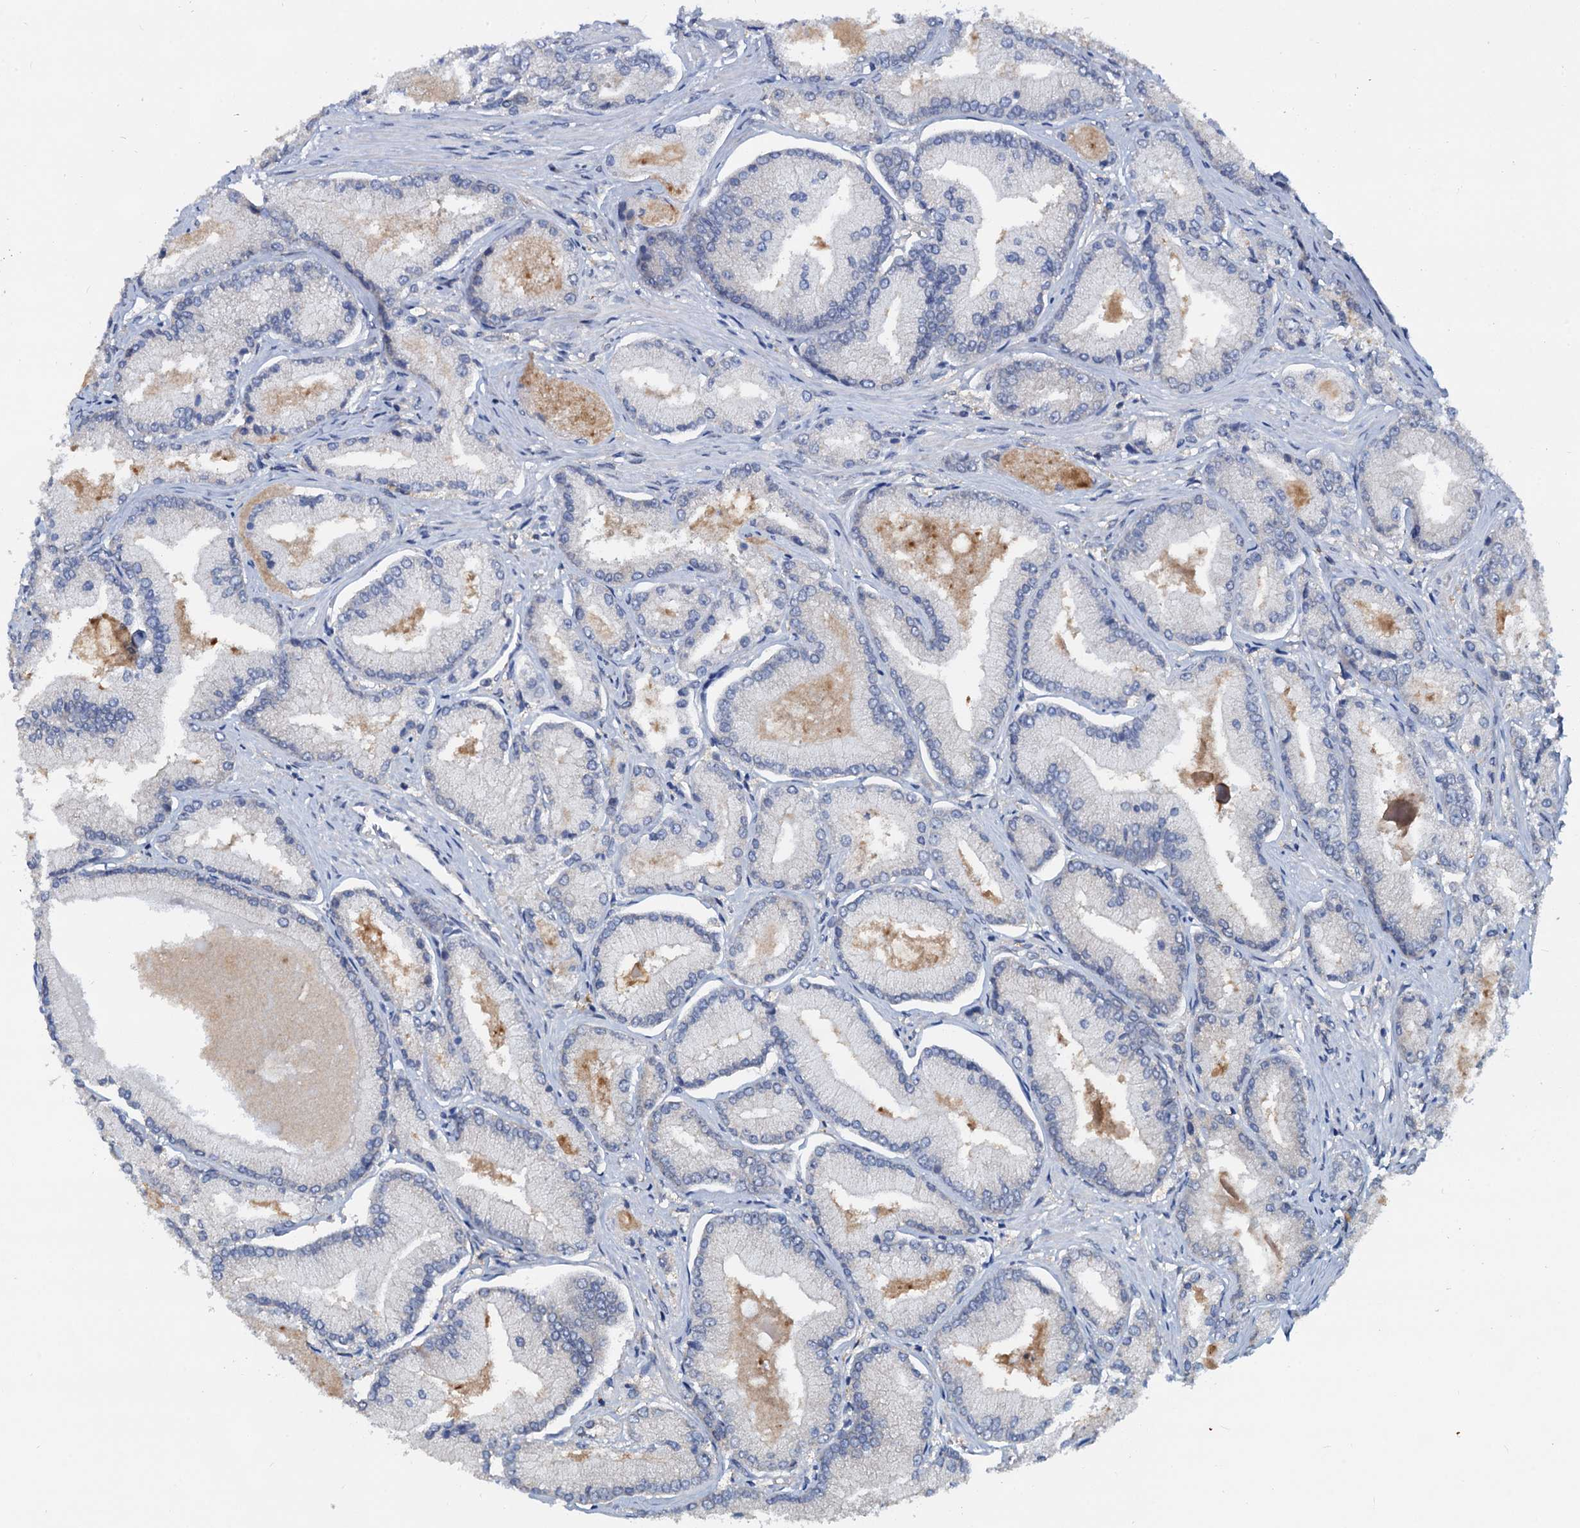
{"staining": {"intensity": "negative", "quantity": "none", "location": "none"}, "tissue": "prostate cancer", "cell_type": "Tumor cells", "image_type": "cancer", "snomed": [{"axis": "morphology", "description": "Adenocarcinoma, Low grade"}, {"axis": "topography", "description": "Prostate"}], "caption": "This is an immunohistochemistry histopathology image of human prostate cancer (low-grade adenocarcinoma). There is no expression in tumor cells.", "gene": "PTGES3", "patient": {"sex": "male", "age": 74}}